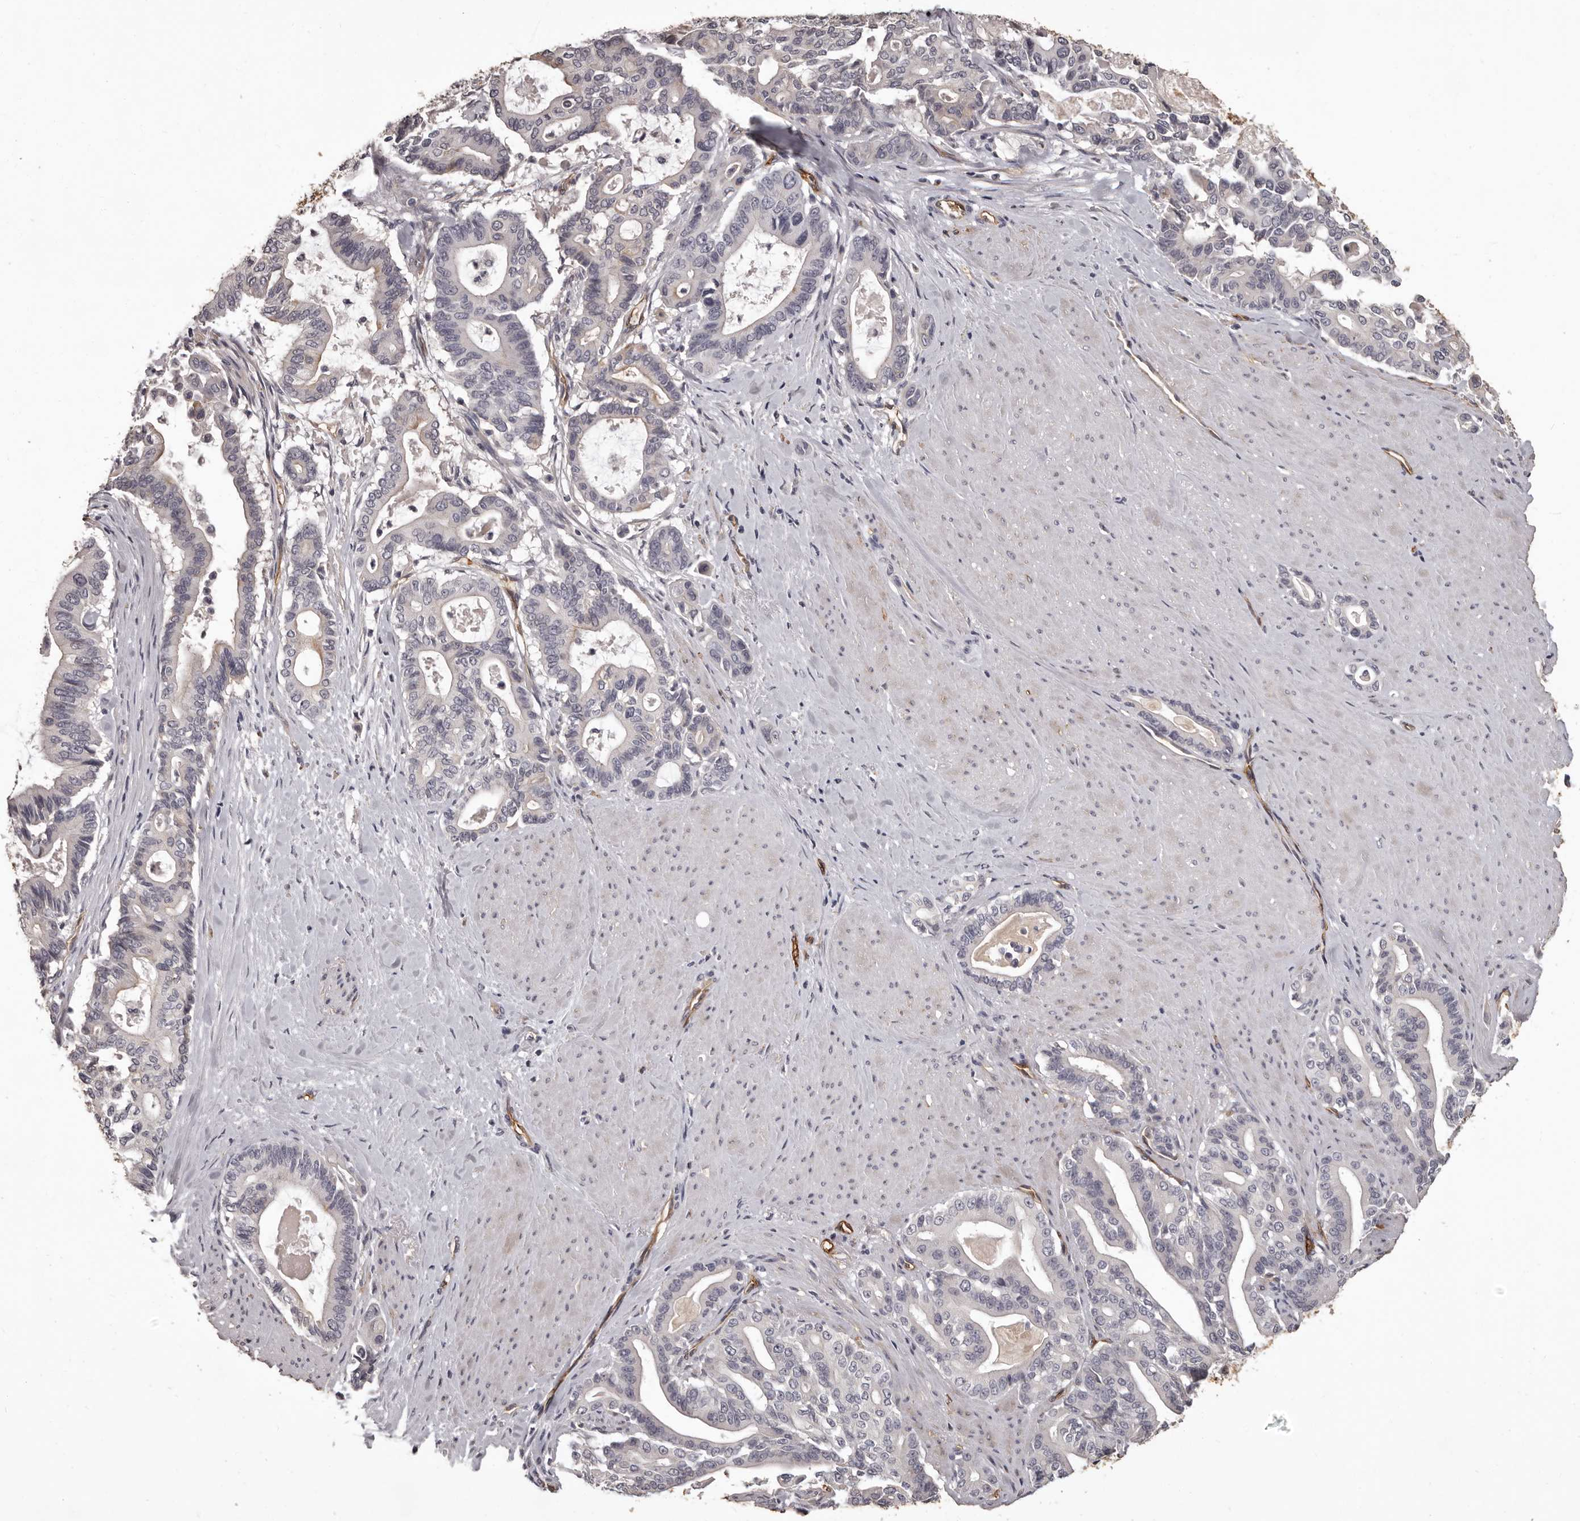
{"staining": {"intensity": "negative", "quantity": "none", "location": "none"}, "tissue": "pancreatic cancer", "cell_type": "Tumor cells", "image_type": "cancer", "snomed": [{"axis": "morphology", "description": "Adenocarcinoma, NOS"}, {"axis": "topography", "description": "Pancreas"}], "caption": "The image demonstrates no significant expression in tumor cells of pancreatic cancer (adenocarcinoma).", "gene": "GPR78", "patient": {"sex": "male", "age": 63}}